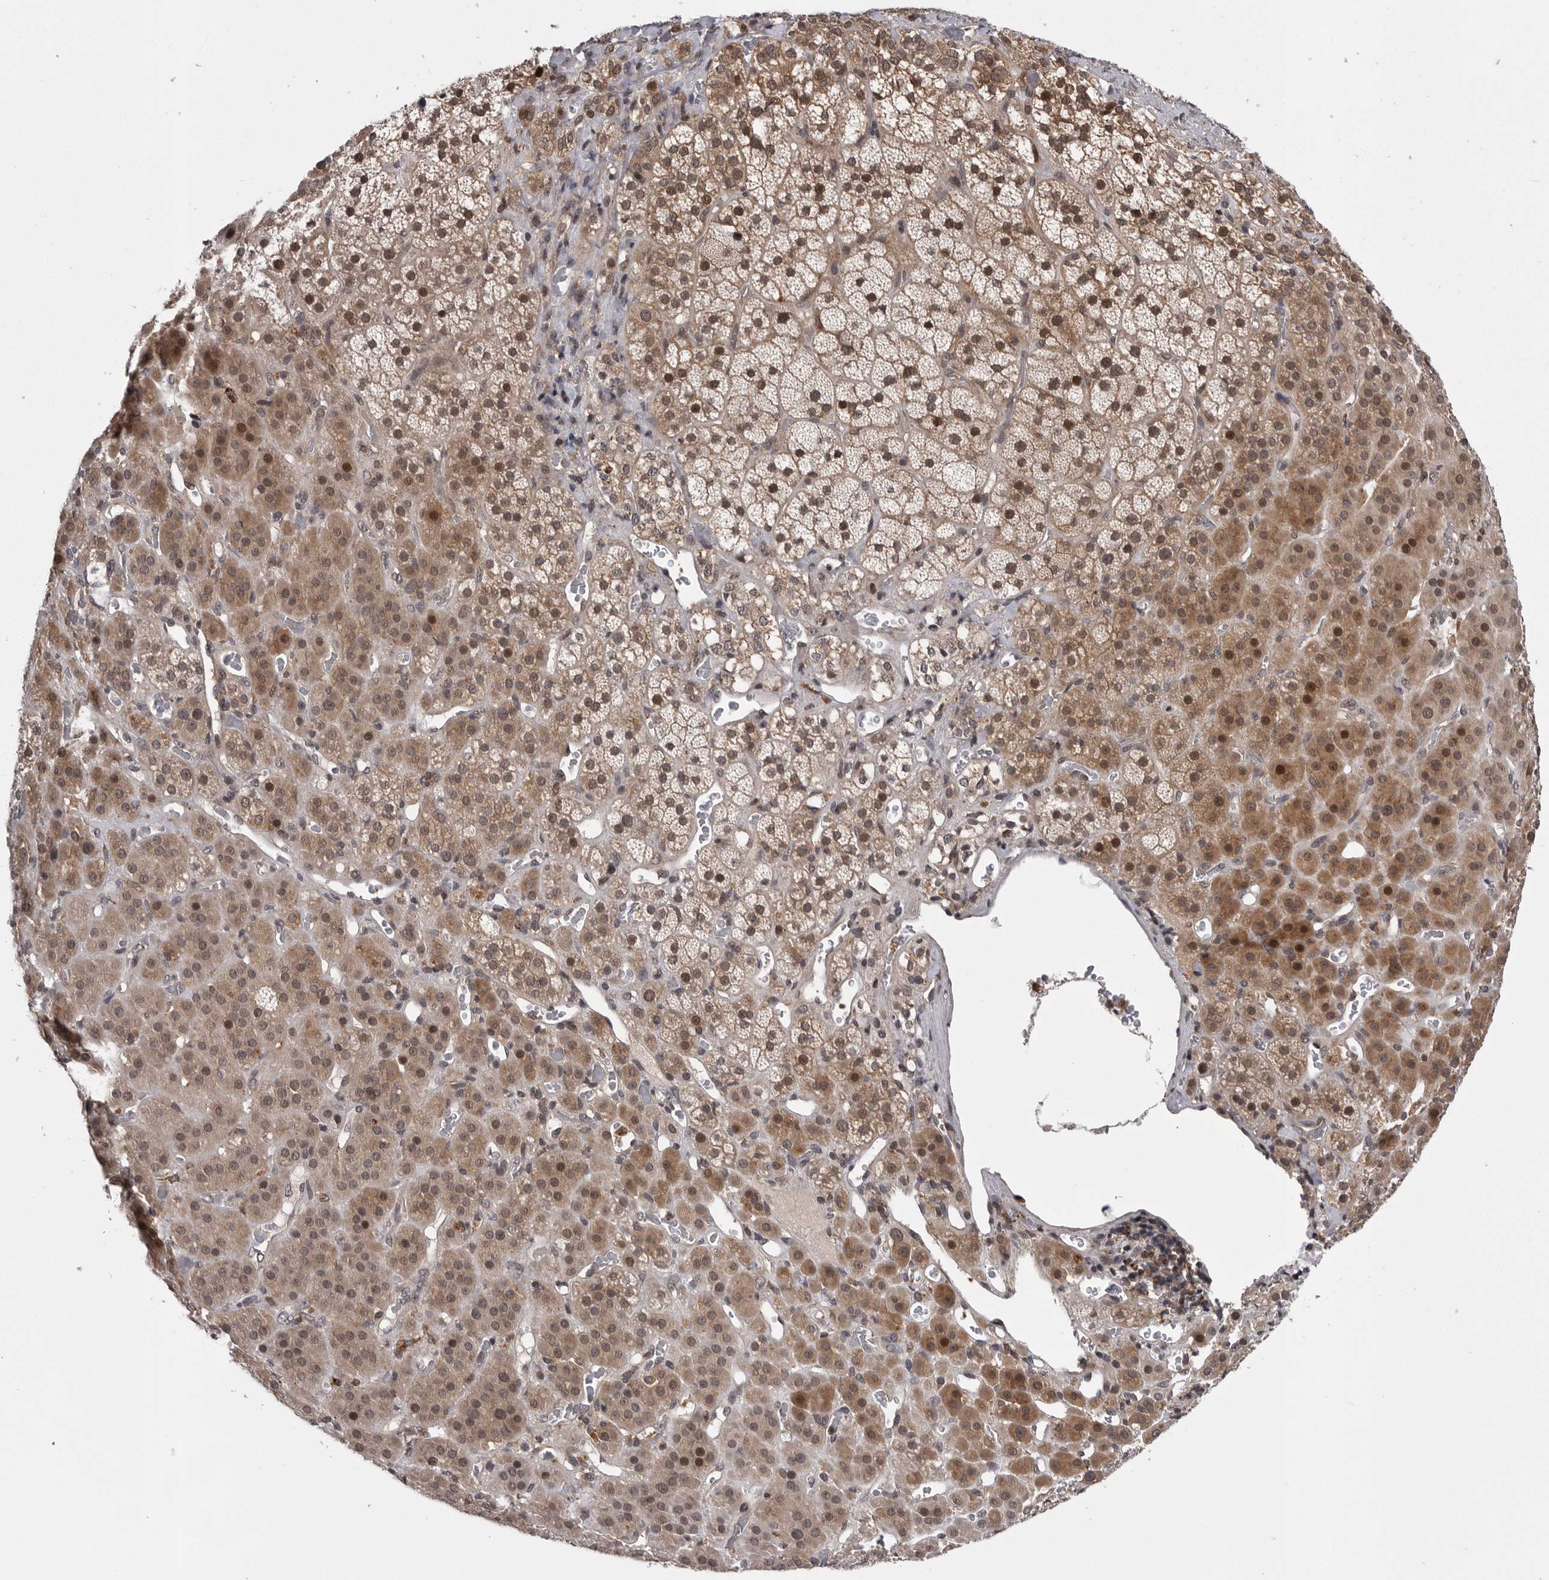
{"staining": {"intensity": "moderate", "quantity": ">75%", "location": "cytoplasmic/membranous,nuclear"}, "tissue": "adrenal gland", "cell_type": "Glandular cells", "image_type": "normal", "snomed": [{"axis": "morphology", "description": "Normal tissue, NOS"}, {"axis": "topography", "description": "Adrenal gland"}], "caption": "The micrograph shows a brown stain indicating the presence of a protein in the cytoplasmic/membranous,nuclear of glandular cells in adrenal gland. Nuclei are stained in blue.", "gene": "AOAH", "patient": {"sex": "male", "age": 57}}